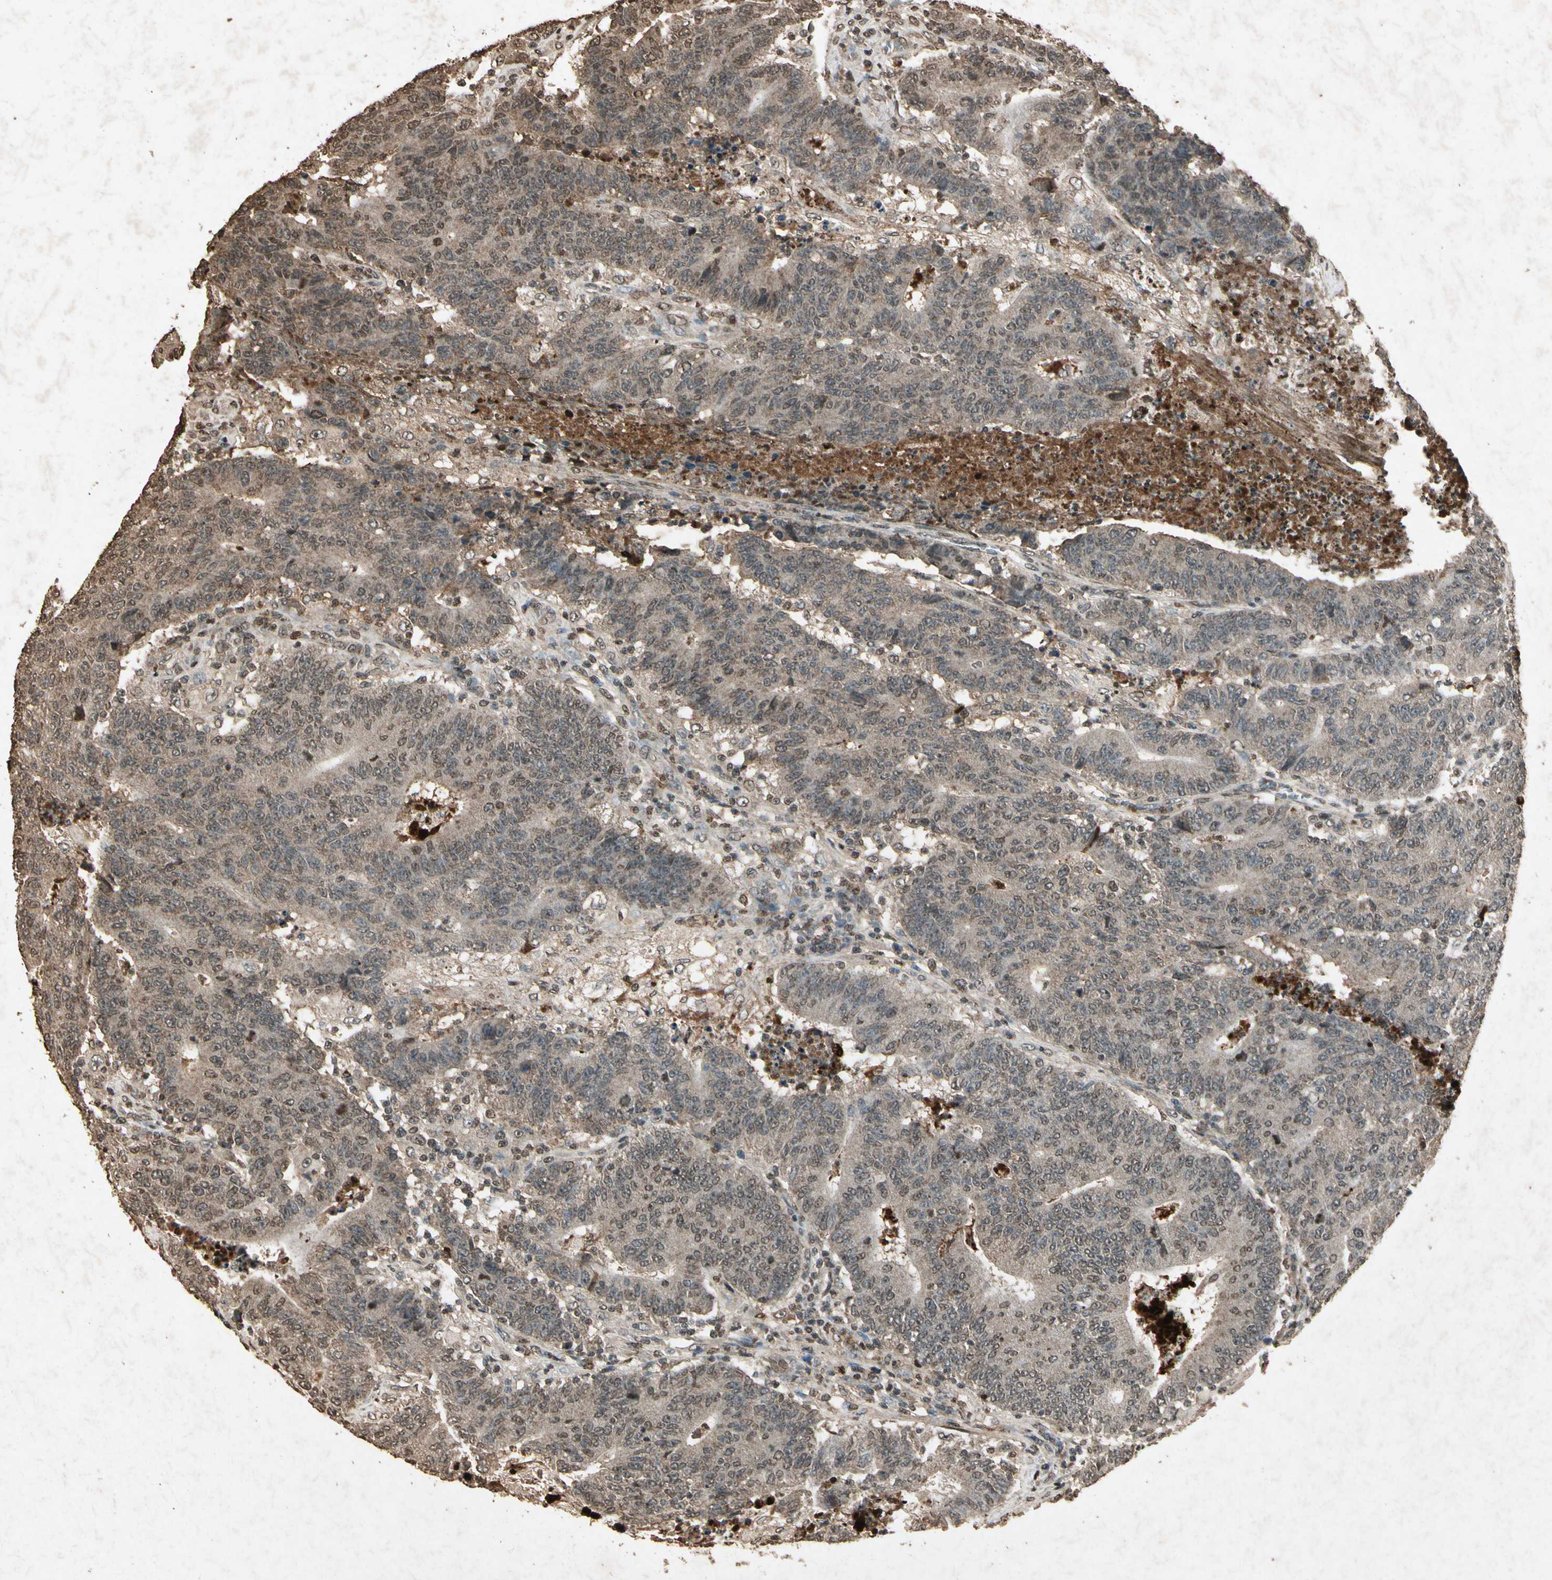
{"staining": {"intensity": "moderate", "quantity": "25%-75%", "location": "cytoplasmic/membranous,nuclear"}, "tissue": "colorectal cancer", "cell_type": "Tumor cells", "image_type": "cancer", "snomed": [{"axis": "morphology", "description": "Normal tissue, NOS"}, {"axis": "morphology", "description": "Adenocarcinoma, NOS"}, {"axis": "topography", "description": "Colon"}], "caption": "A brown stain shows moderate cytoplasmic/membranous and nuclear staining of a protein in colorectal cancer tumor cells.", "gene": "GC", "patient": {"sex": "female", "age": 75}}